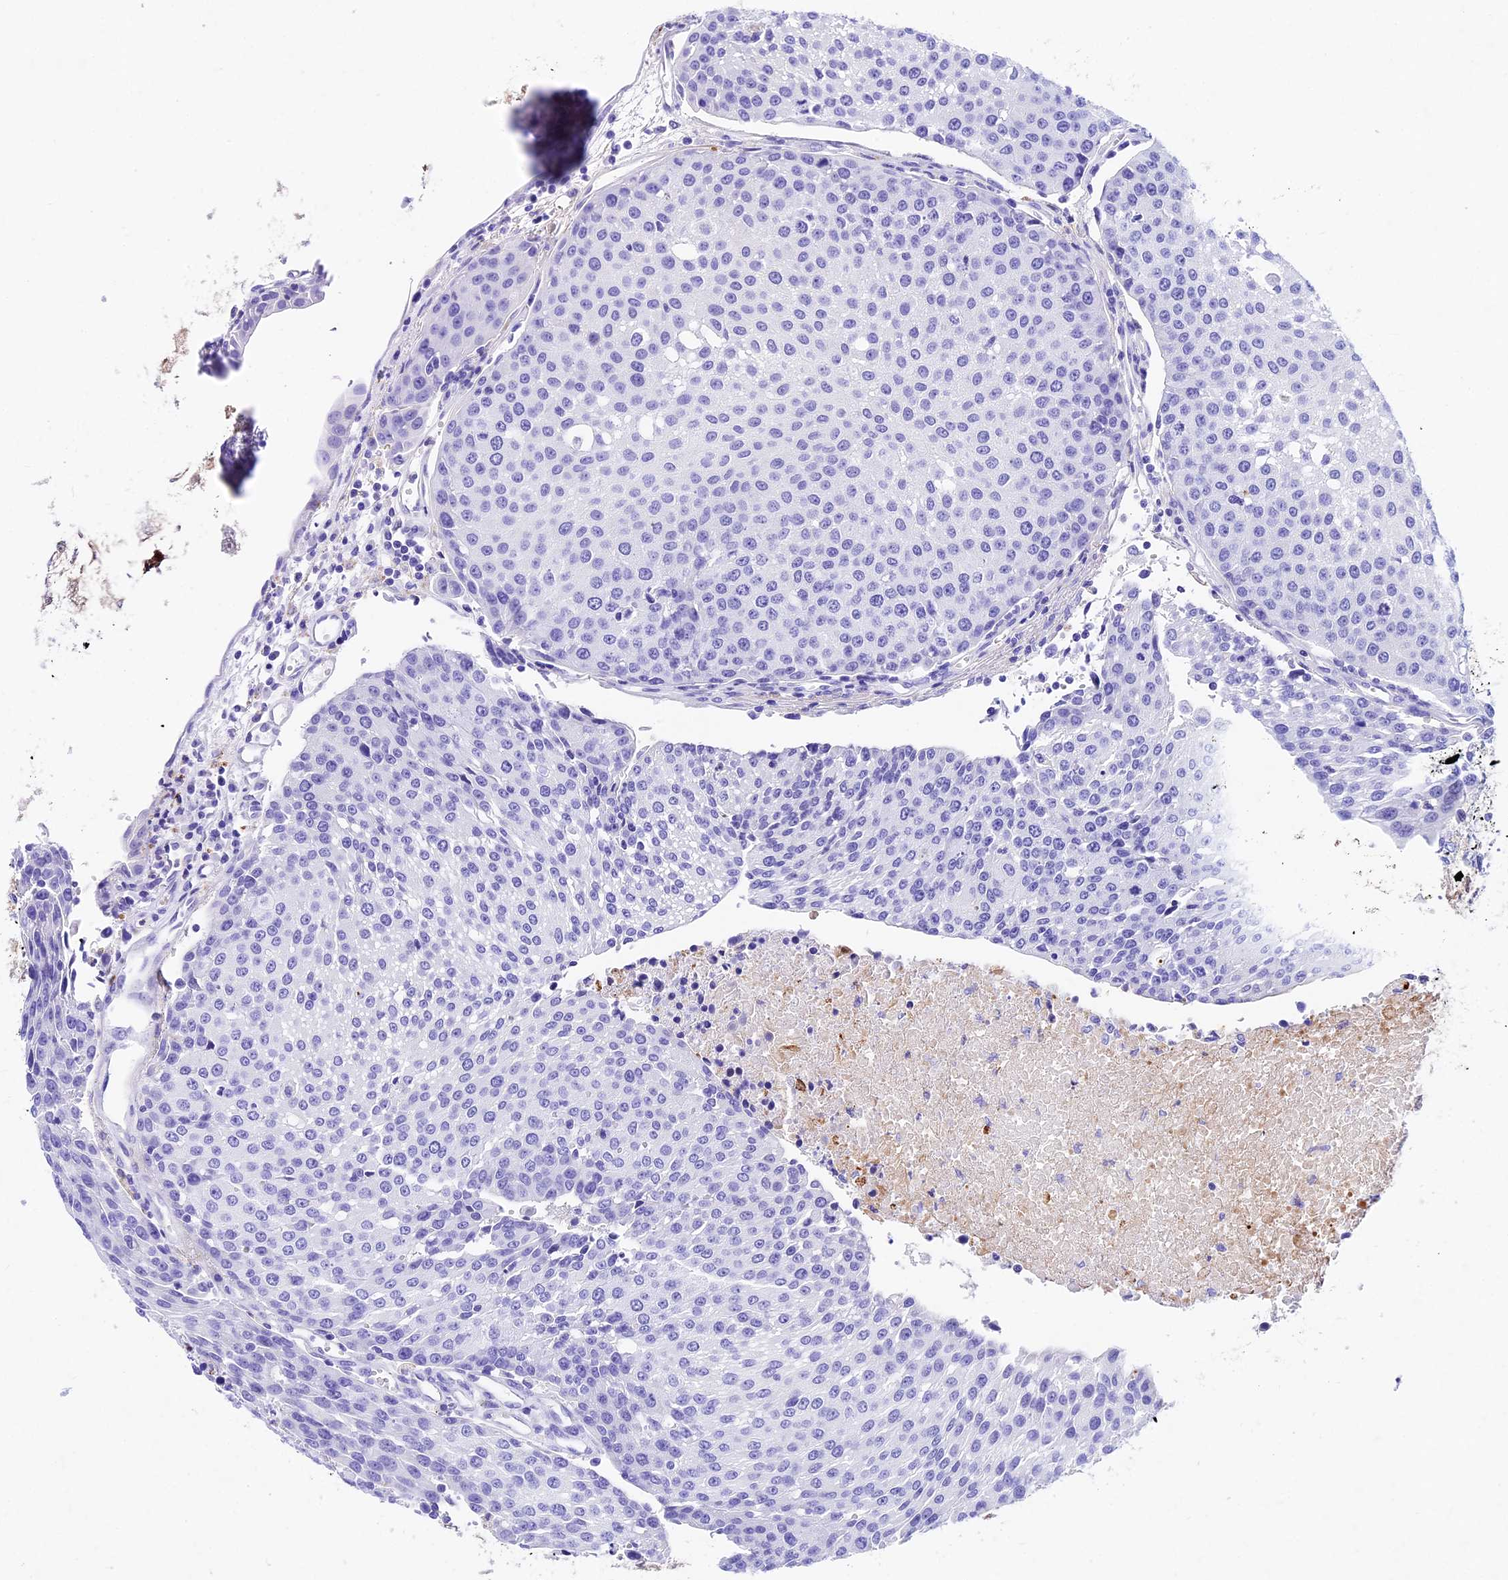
{"staining": {"intensity": "negative", "quantity": "none", "location": "none"}, "tissue": "urothelial cancer", "cell_type": "Tumor cells", "image_type": "cancer", "snomed": [{"axis": "morphology", "description": "Urothelial carcinoma, High grade"}, {"axis": "topography", "description": "Urinary bladder"}], "caption": "High magnification brightfield microscopy of high-grade urothelial carcinoma stained with DAB (brown) and counterstained with hematoxylin (blue): tumor cells show no significant staining.", "gene": "PSG11", "patient": {"sex": "female", "age": 85}}